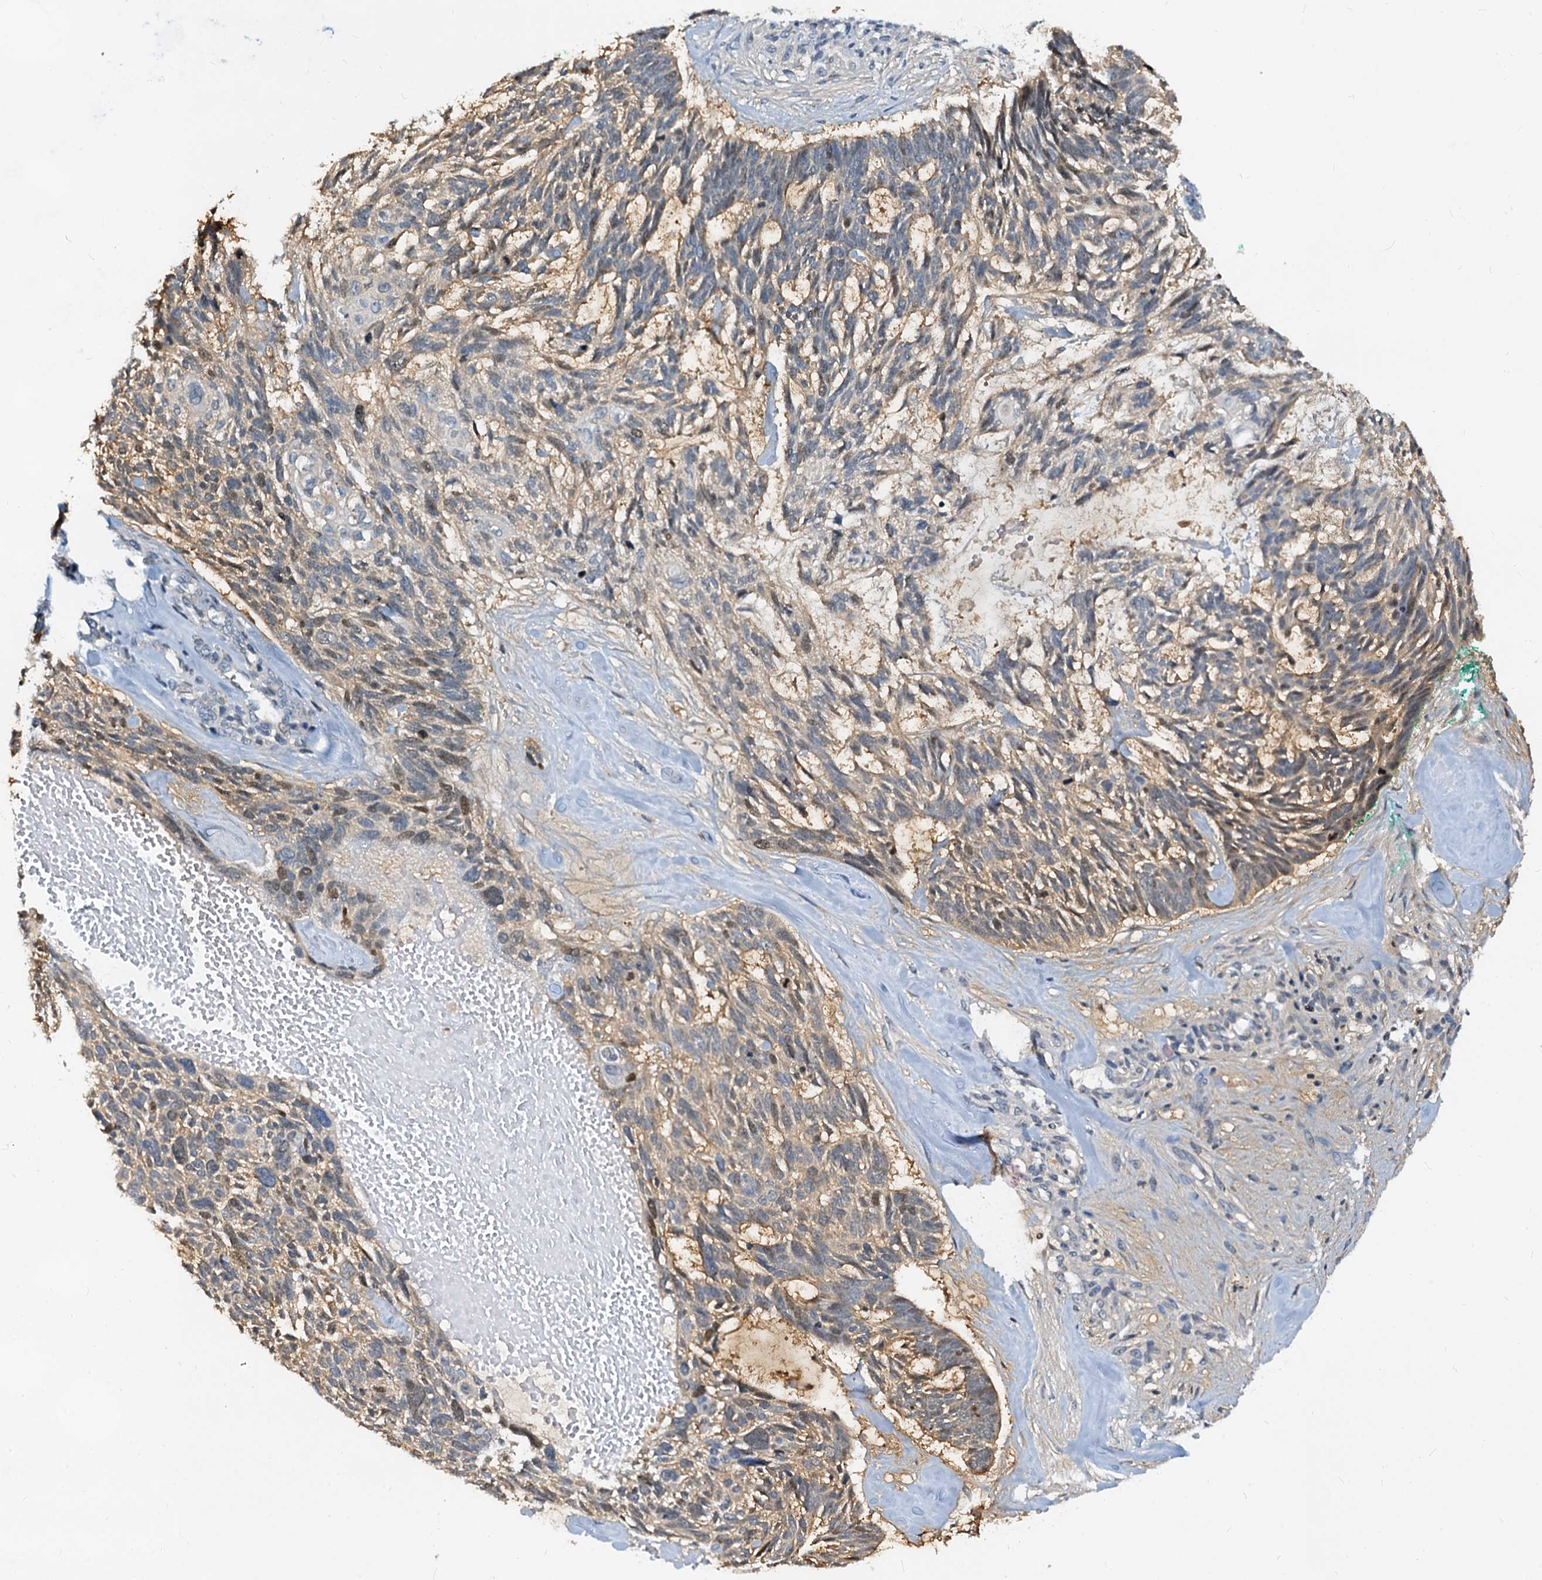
{"staining": {"intensity": "moderate", "quantity": "<25%", "location": "nuclear"}, "tissue": "skin cancer", "cell_type": "Tumor cells", "image_type": "cancer", "snomed": [{"axis": "morphology", "description": "Basal cell carcinoma"}, {"axis": "topography", "description": "Skin"}], "caption": "Human basal cell carcinoma (skin) stained with a protein marker reveals moderate staining in tumor cells.", "gene": "PTGES3", "patient": {"sex": "male", "age": 88}}